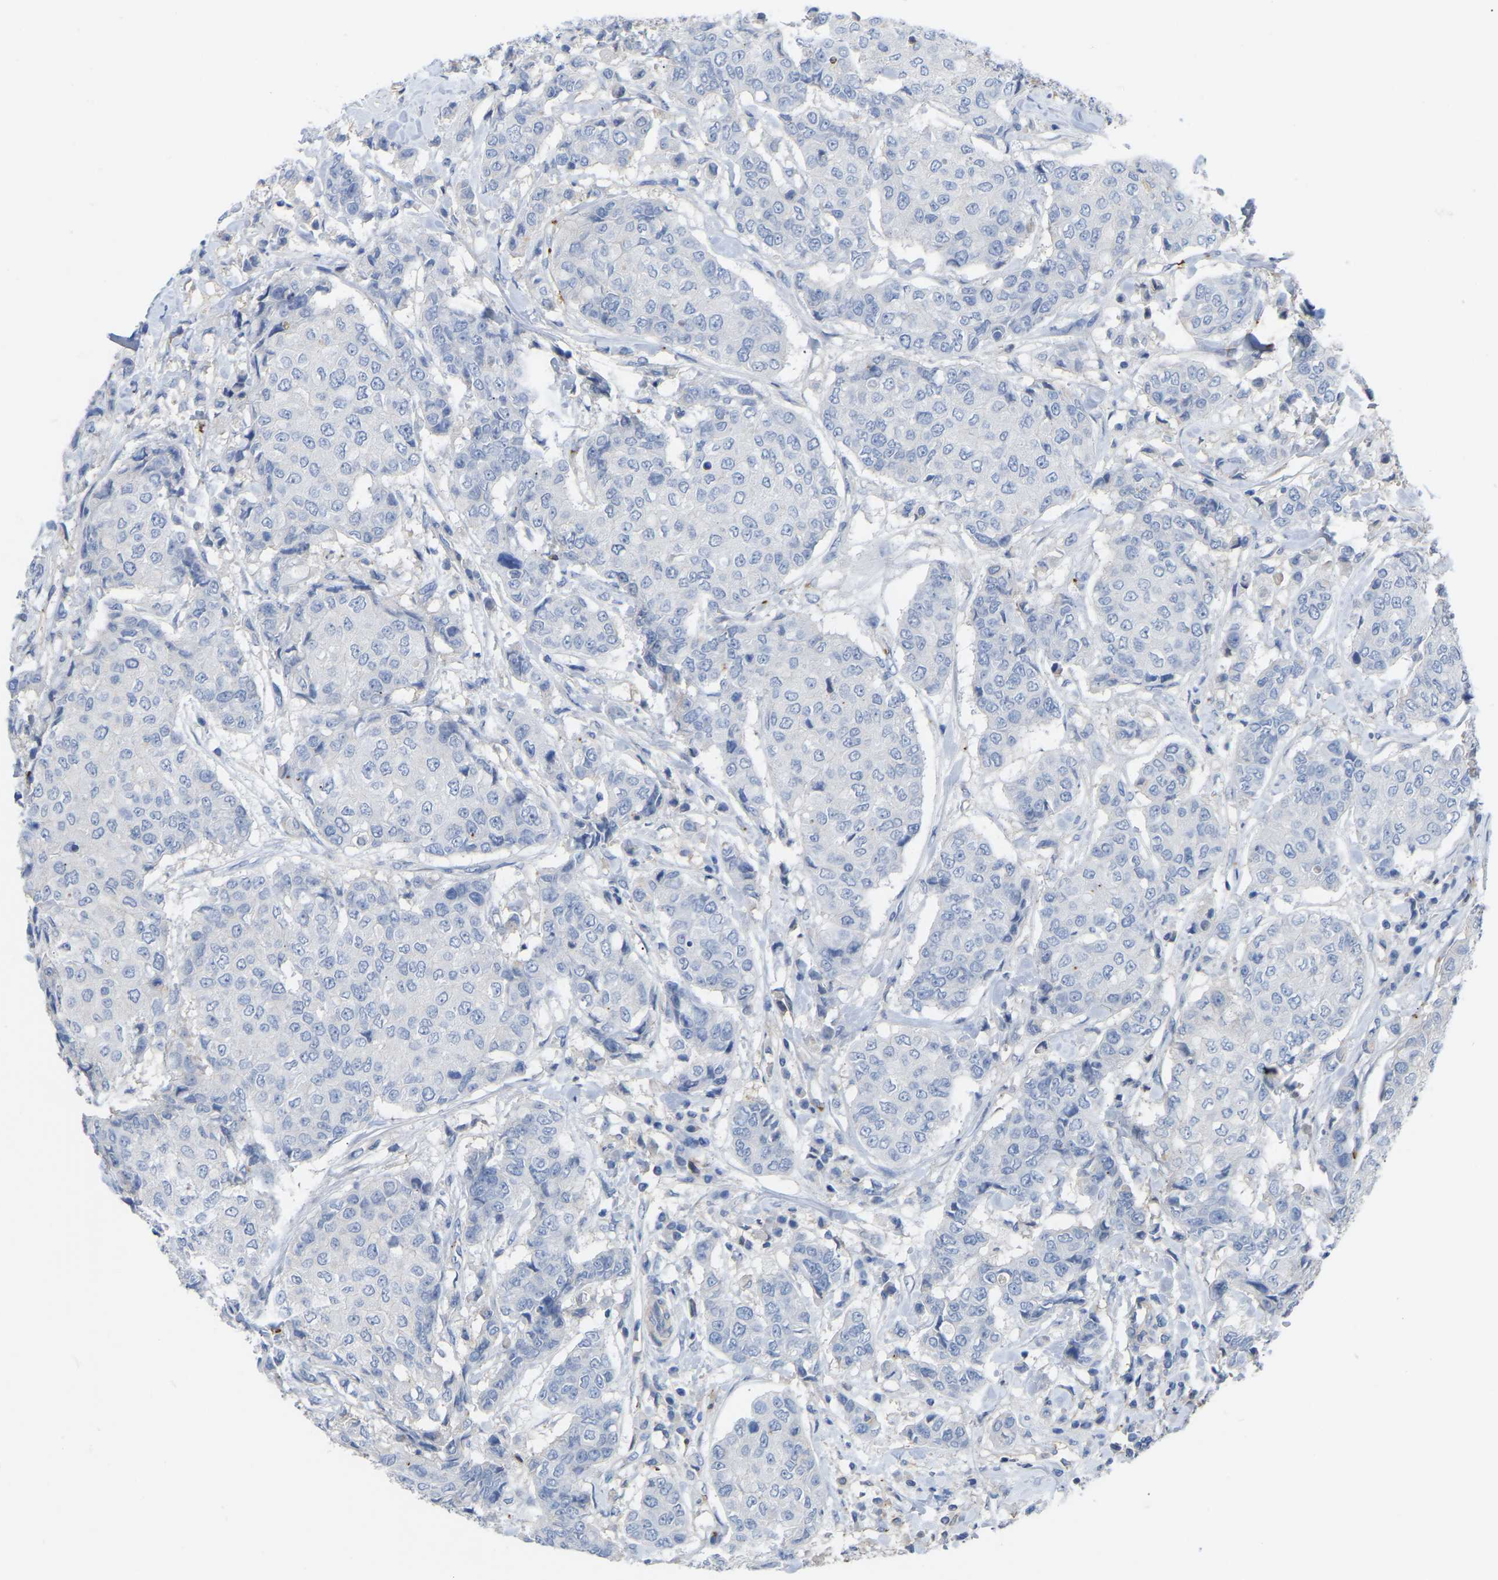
{"staining": {"intensity": "negative", "quantity": "none", "location": "none"}, "tissue": "breast cancer", "cell_type": "Tumor cells", "image_type": "cancer", "snomed": [{"axis": "morphology", "description": "Duct carcinoma"}, {"axis": "topography", "description": "Breast"}], "caption": "Intraductal carcinoma (breast) stained for a protein using immunohistochemistry exhibits no expression tumor cells.", "gene": "ZNF449", "patient": {"sex": "female", "age": 27}}